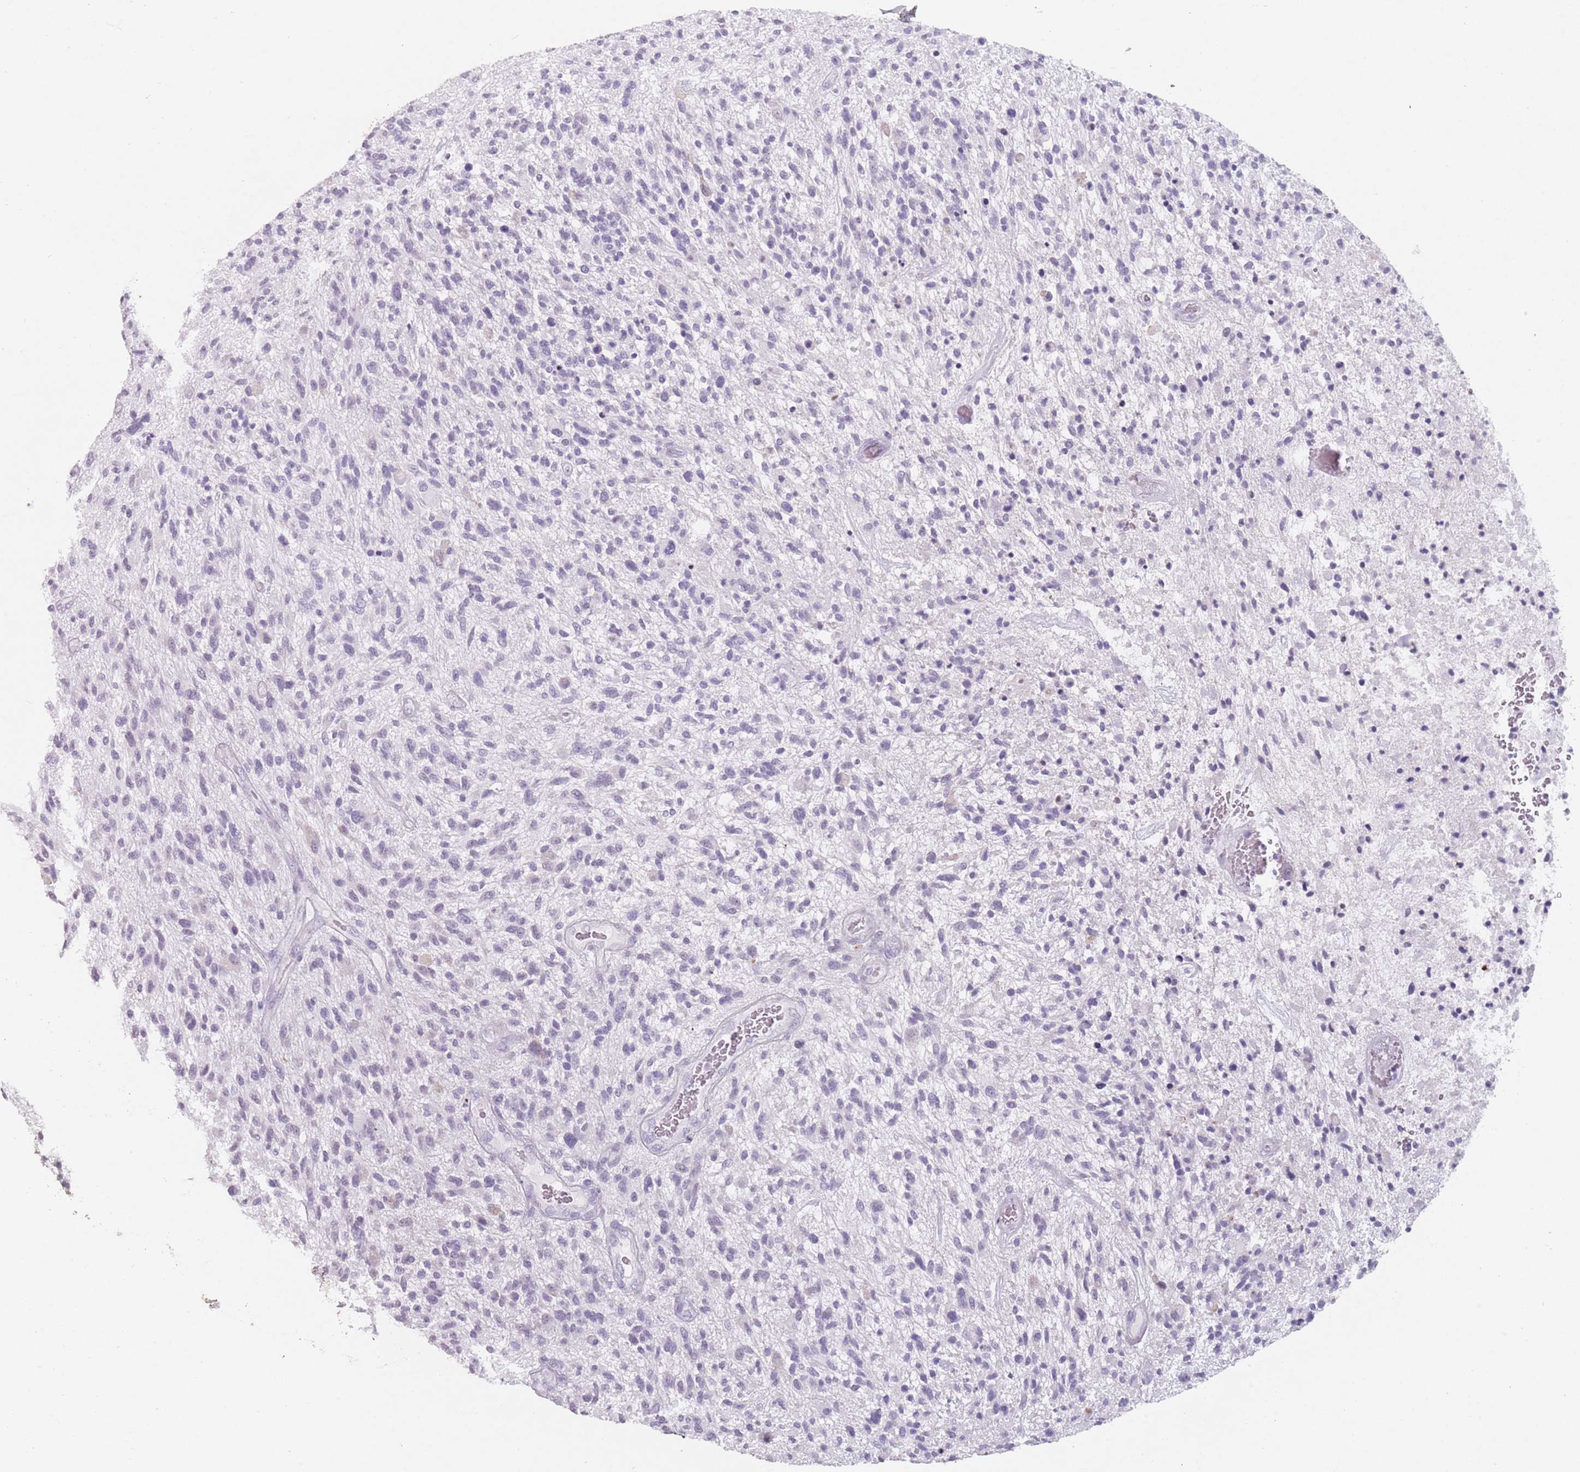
{"staining": {"intensity": "negative", "quantity": "none", "location": "none"}, "tissue": "glioma", "cell_type": "Tumor cells", "image_type": "cancer", "snomed": [{"axis": "morphology", "description": "Glioma, malignant, High grade"}, {"axis": "topography", "description": "Brain"}], "caption": "Human glioma stained for a protein using IHC reveals no positivity in tumor cells.", "gene": "DDX4", "patient": {"sex": "male", "age": 47}}